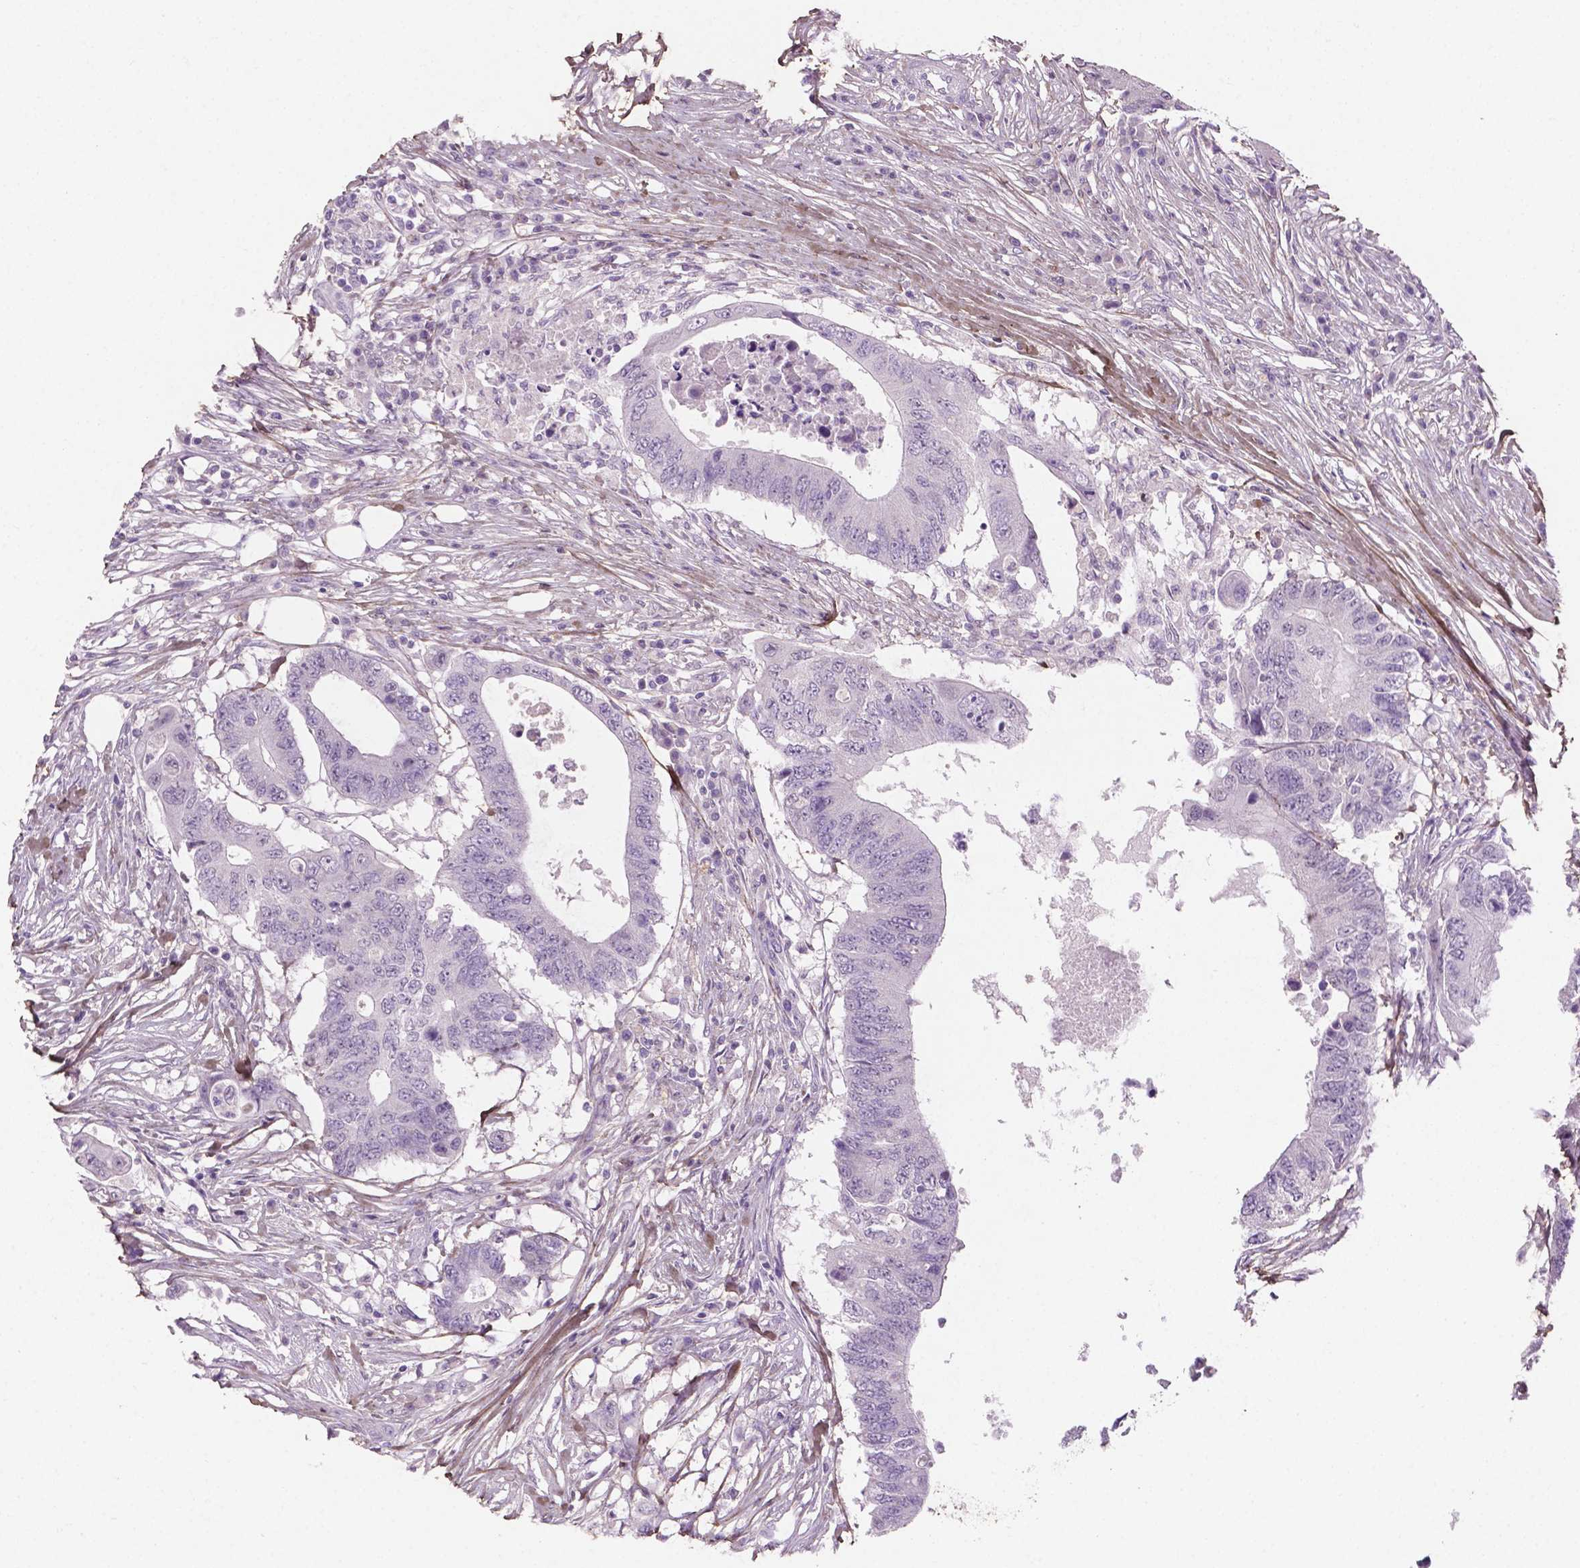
{"staining": {"intensity": "negative", "quantity": "none", "location": "none"}, "tissue": "colorectal cancer", "cell_type": "Tumor cells", "image_type": "cancer", "snomed": [{"axis": "morphology", "description": "Adenocarcinoma, NOS"}, {"axis": "topography", "description": "Colon"}], "caption": "The IHC image has no significant positivity in tumor cells of colorectal cancer tissue.", "gene": "DLG2", "patient": {"sex": "male", "age": 71}}